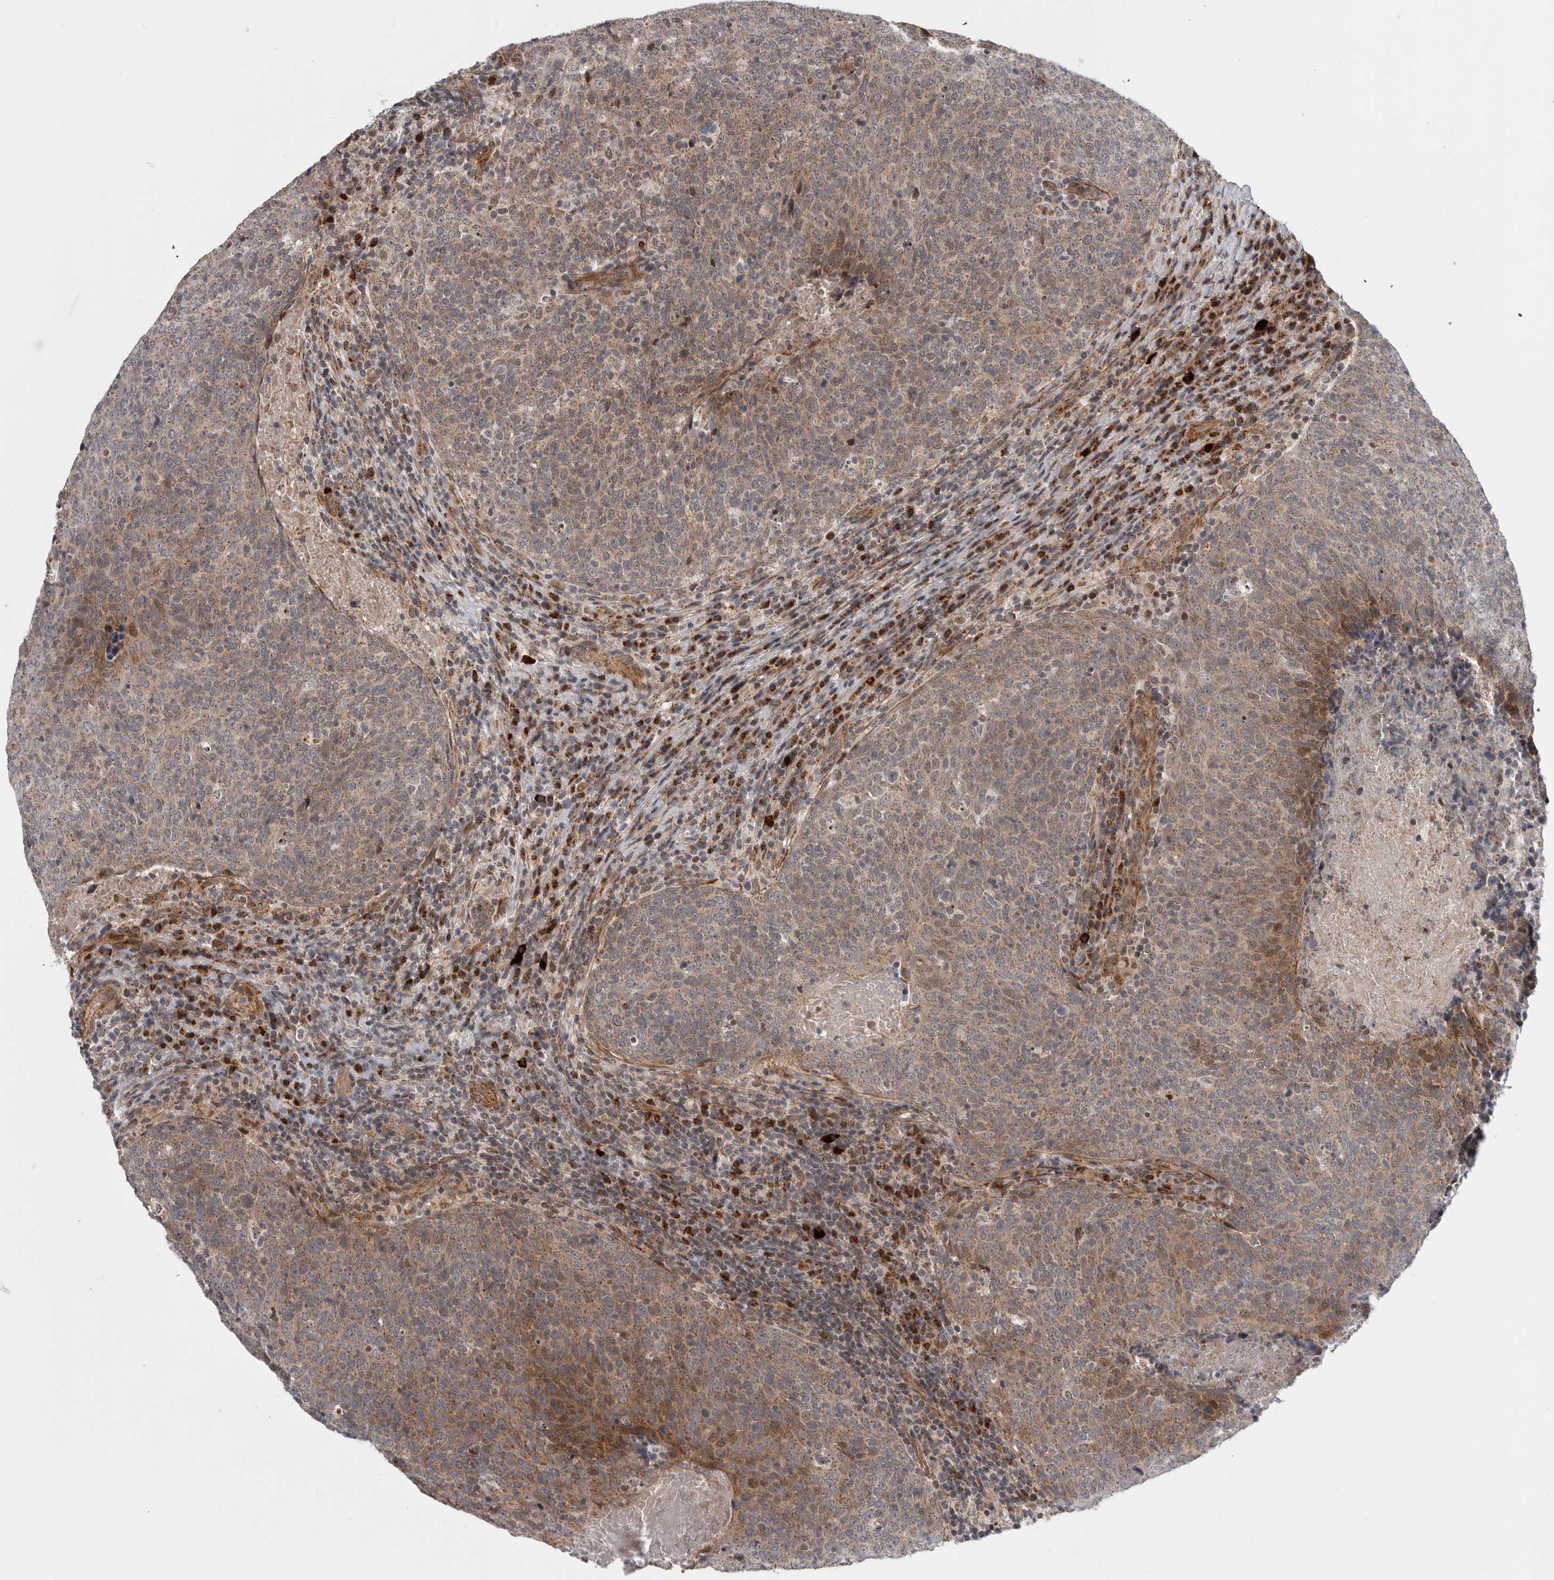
{"staining": {"intensity": "moderate", "quantity": ">75%", "location": "cytoplasmic/membranous"}, "tissue": "head and neck cancer", "cell_type": "Tumor cells", "image_type": "cancer", "snomed": [{"axis": "morphology", "description": "Squamous cell carcinoma, NOS"}, {"axis": "morphology", "description": "Squamous cell carcinoma, metastatic, NOS"}, {"axis": "topography", "description": "Lymph node"}, {"axis": "topography", "description": "Head-Neck"}], "caption": "Protein expression analysis of human head and neck cancer (squamous cell carcinoma) reveals moderate cytoplasmic/membranous expression in approximately >75% of tumor cells. Immunohistochemistry (ihc) stains the protein of interest in brown and the nuclei are stained blue.", "gene": "TMPRSS11F", "patient": {"sex": "male", "age": 62}}